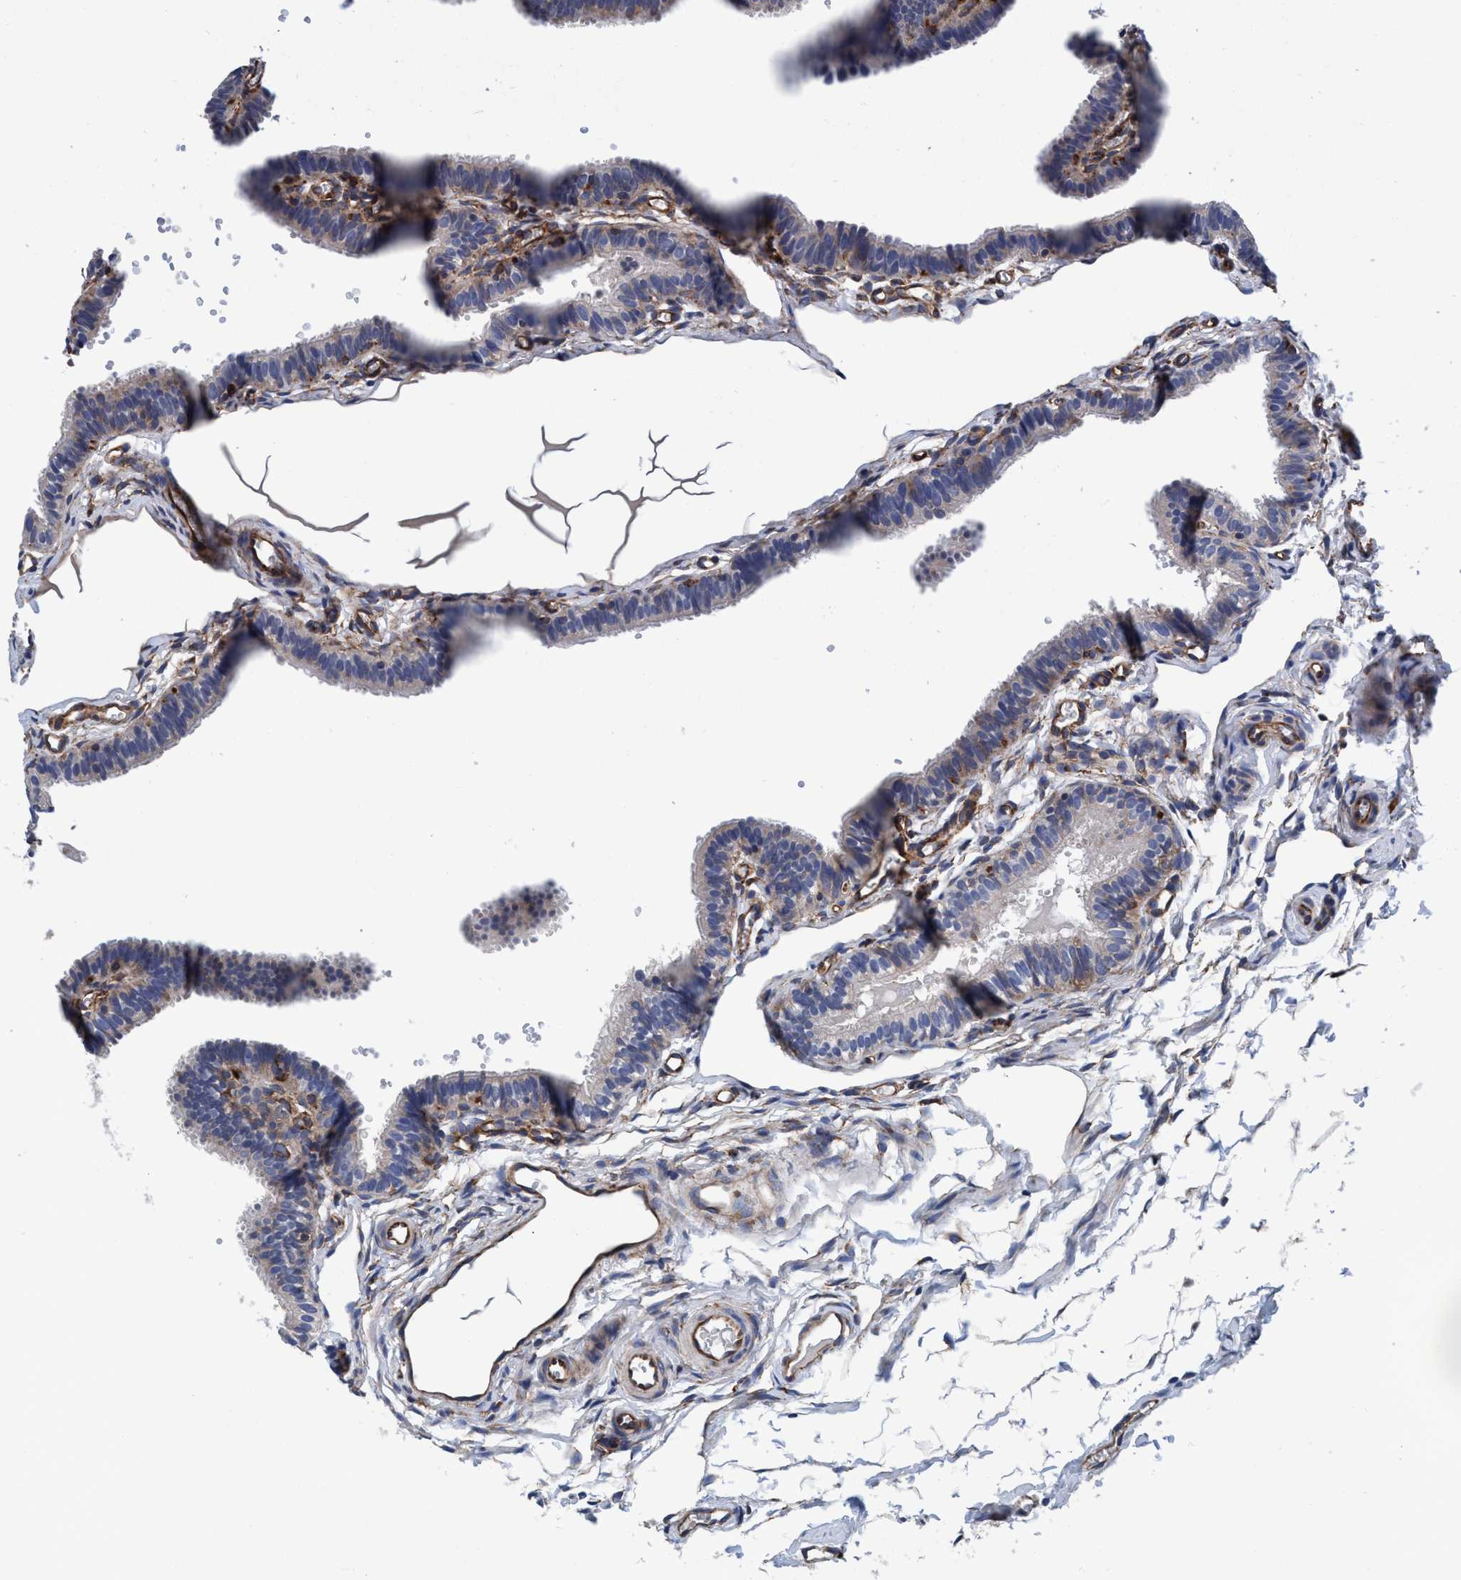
{"staining": {"intensity": "negative", "quantity": "none", "location": "none"}, "tissue": "fallopian tube", "cell_type": "Glandular cells", "image_type": "normal", "snomed": [{"axis": "morphology", "description": "Normal tissue, NOS"}, {"axis": "topography", "description": "Fallopian tube"}, {"axis": "topography", "description": "Placenta"}], "caption": "High power microscopy histopathology image of an immunohistochemistry (IHC) histopathology image of benign fallopian tube, revealing no significant staining in glandular cells.", "gene": "ENDOG", "patient": {"sex": "female", "age": 34}}